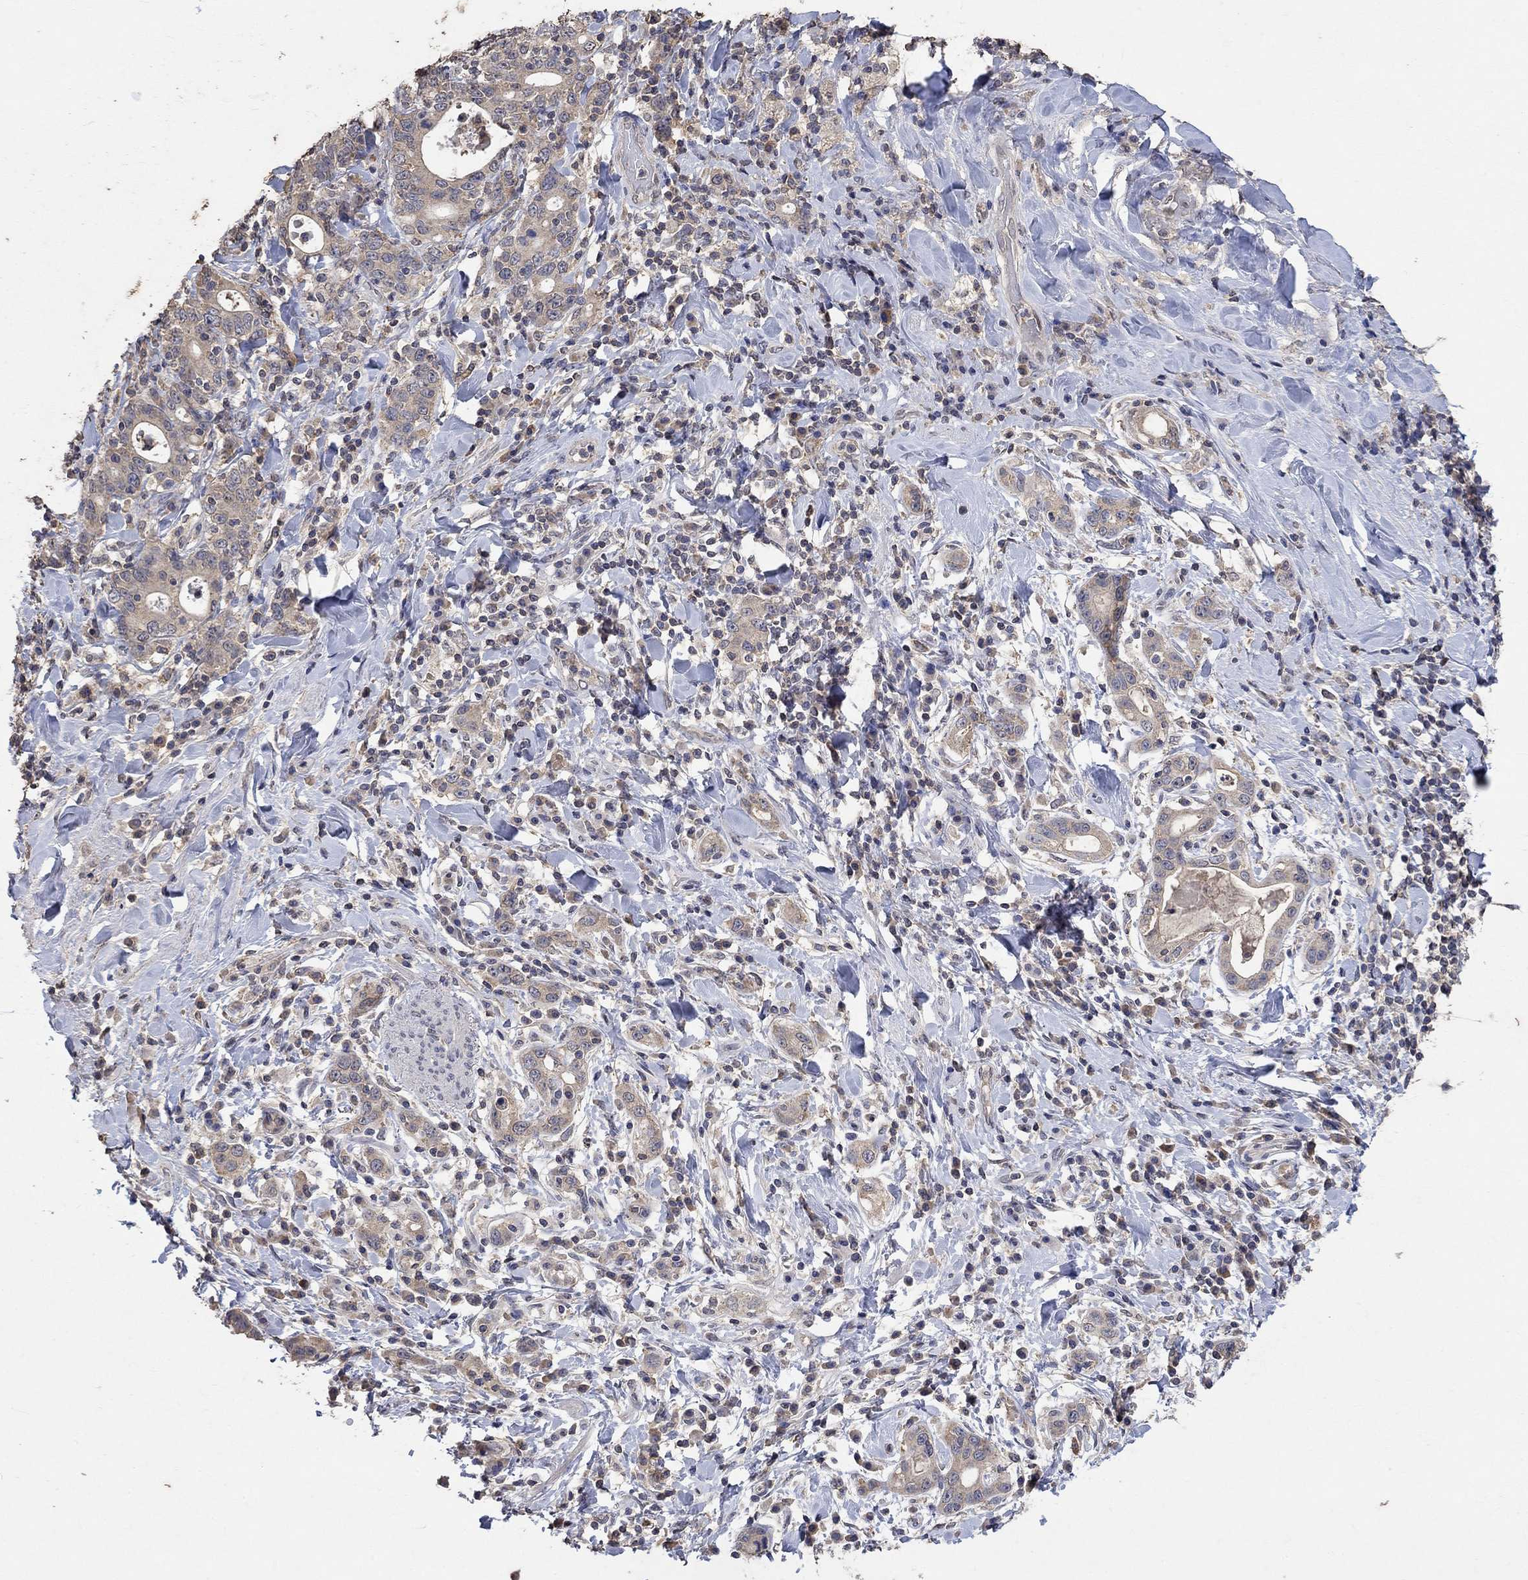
{"staining": {"intensity": "weak", "quantity": ">75%", "location": "cytoplasmic/membranous"}, "tissue": "stomach cancer", "cell_type": "Tumor cells", "image_type": "cancer", "snomed": [{"axis": "morphology", "description": "Adenocarcinoma, NOS"}, {"axis": "topography", "description": "Stomach"}], "caption": "Immunohistochemical staining of stomach adenocarcinoma displays low levels of weak cytoplasmic/membranous staining in about >75% of tumor cells. Using DAB (3,3'-diaminobenzidine) (brown) and hematoxylin (blue) stains, captured at high magnification using brightfield microscopy.", "gene": "PTPN20", "patient": {"sex": "male", "age": 79}}